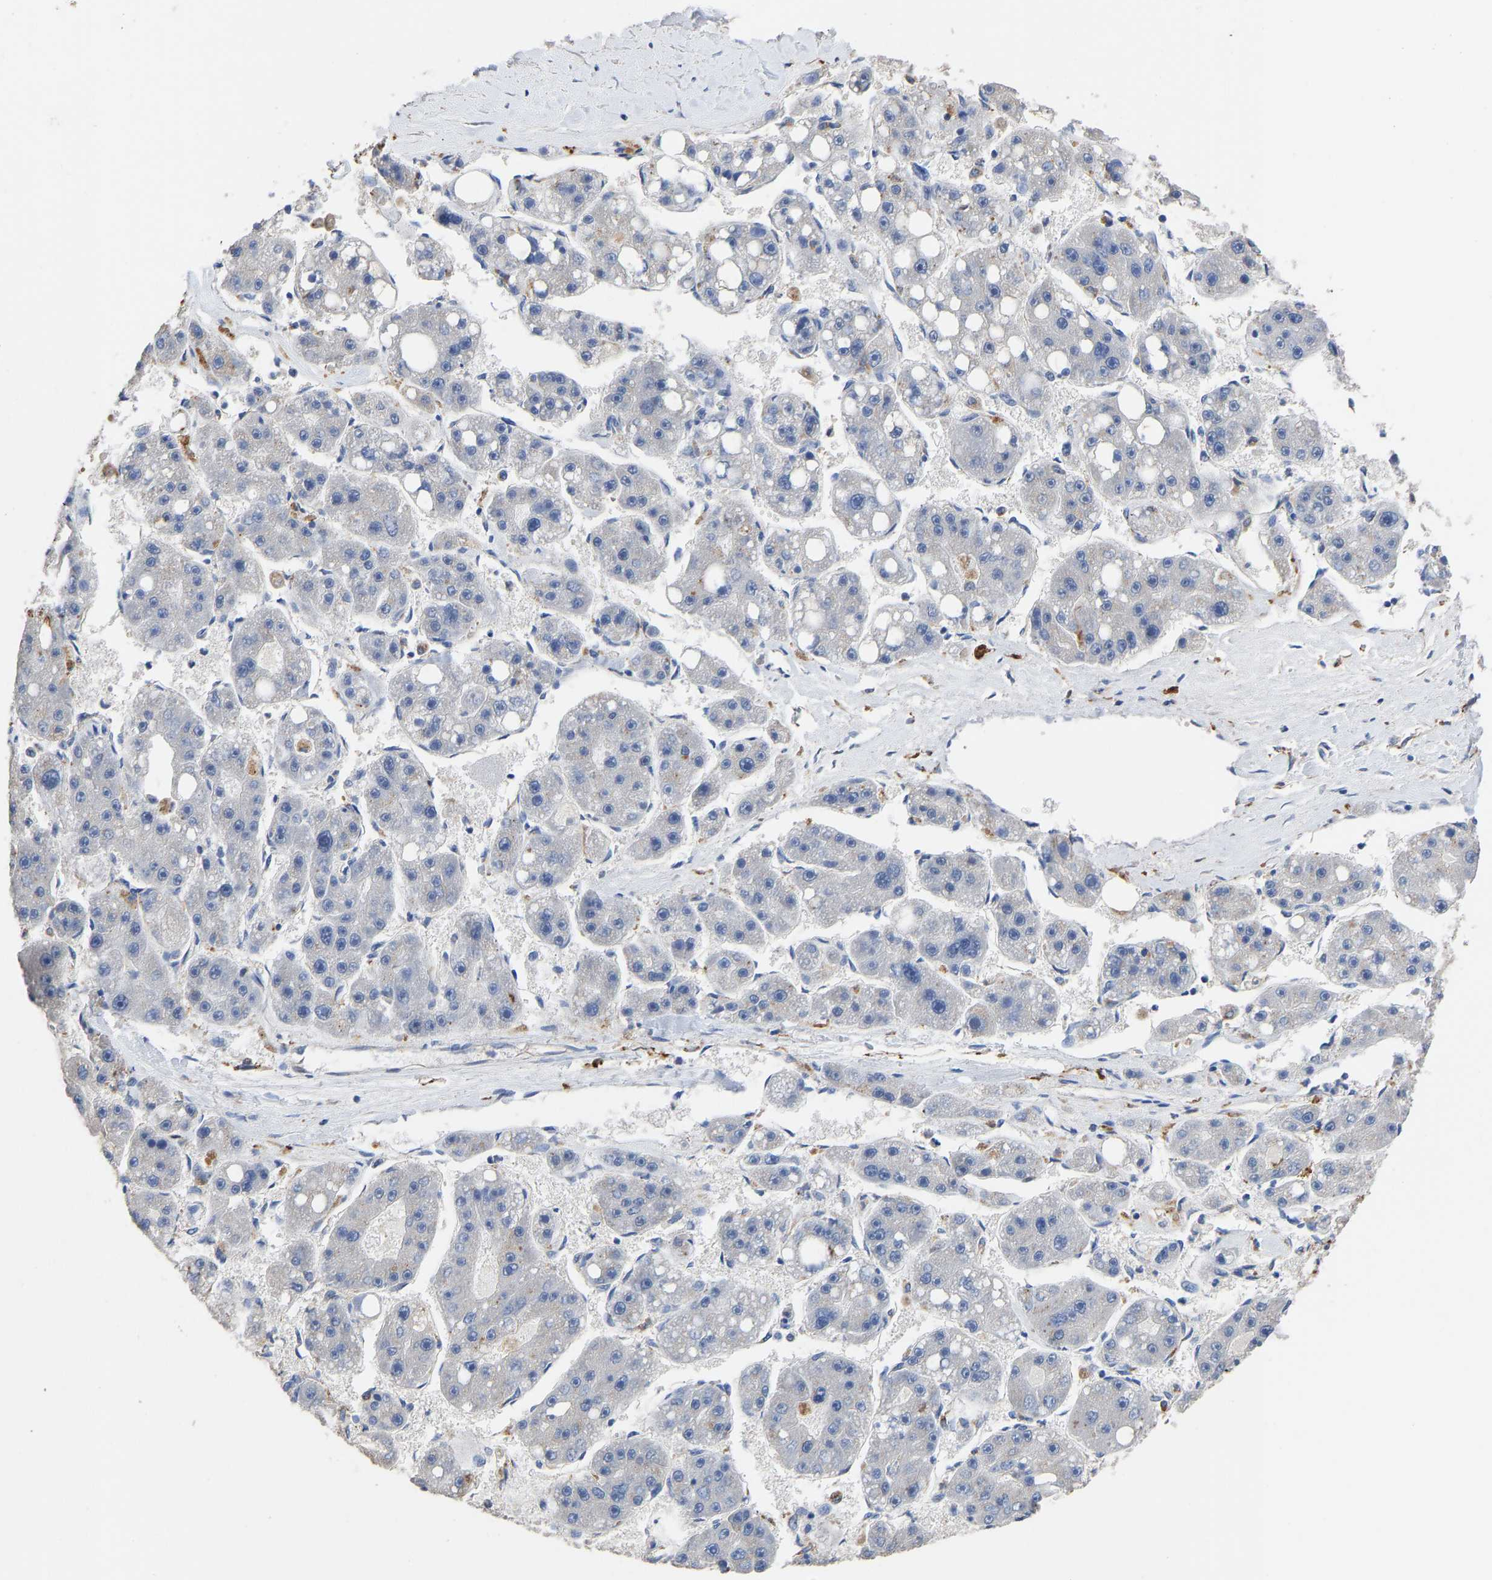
{"staining": {"intensity": "negative", "quantity": "none", "location": "none"}, "tissue": "liver cancer", "cell_type": "Tumor cells", "image_type": "cancer", "snomed": [{"axis": "morphology", "description": "Carcinoma, Hepatocellular, NOS"}, {"axis": "topography", "description": "Liver"}], "caption": "This is an immunohistochemistry photomicrograph of liver cancer (hepatocellular carcinoma). There is no positivity in tumor cells.", "gene": "TMEM87A", "patient": {"sex": "female", "age": 61}}